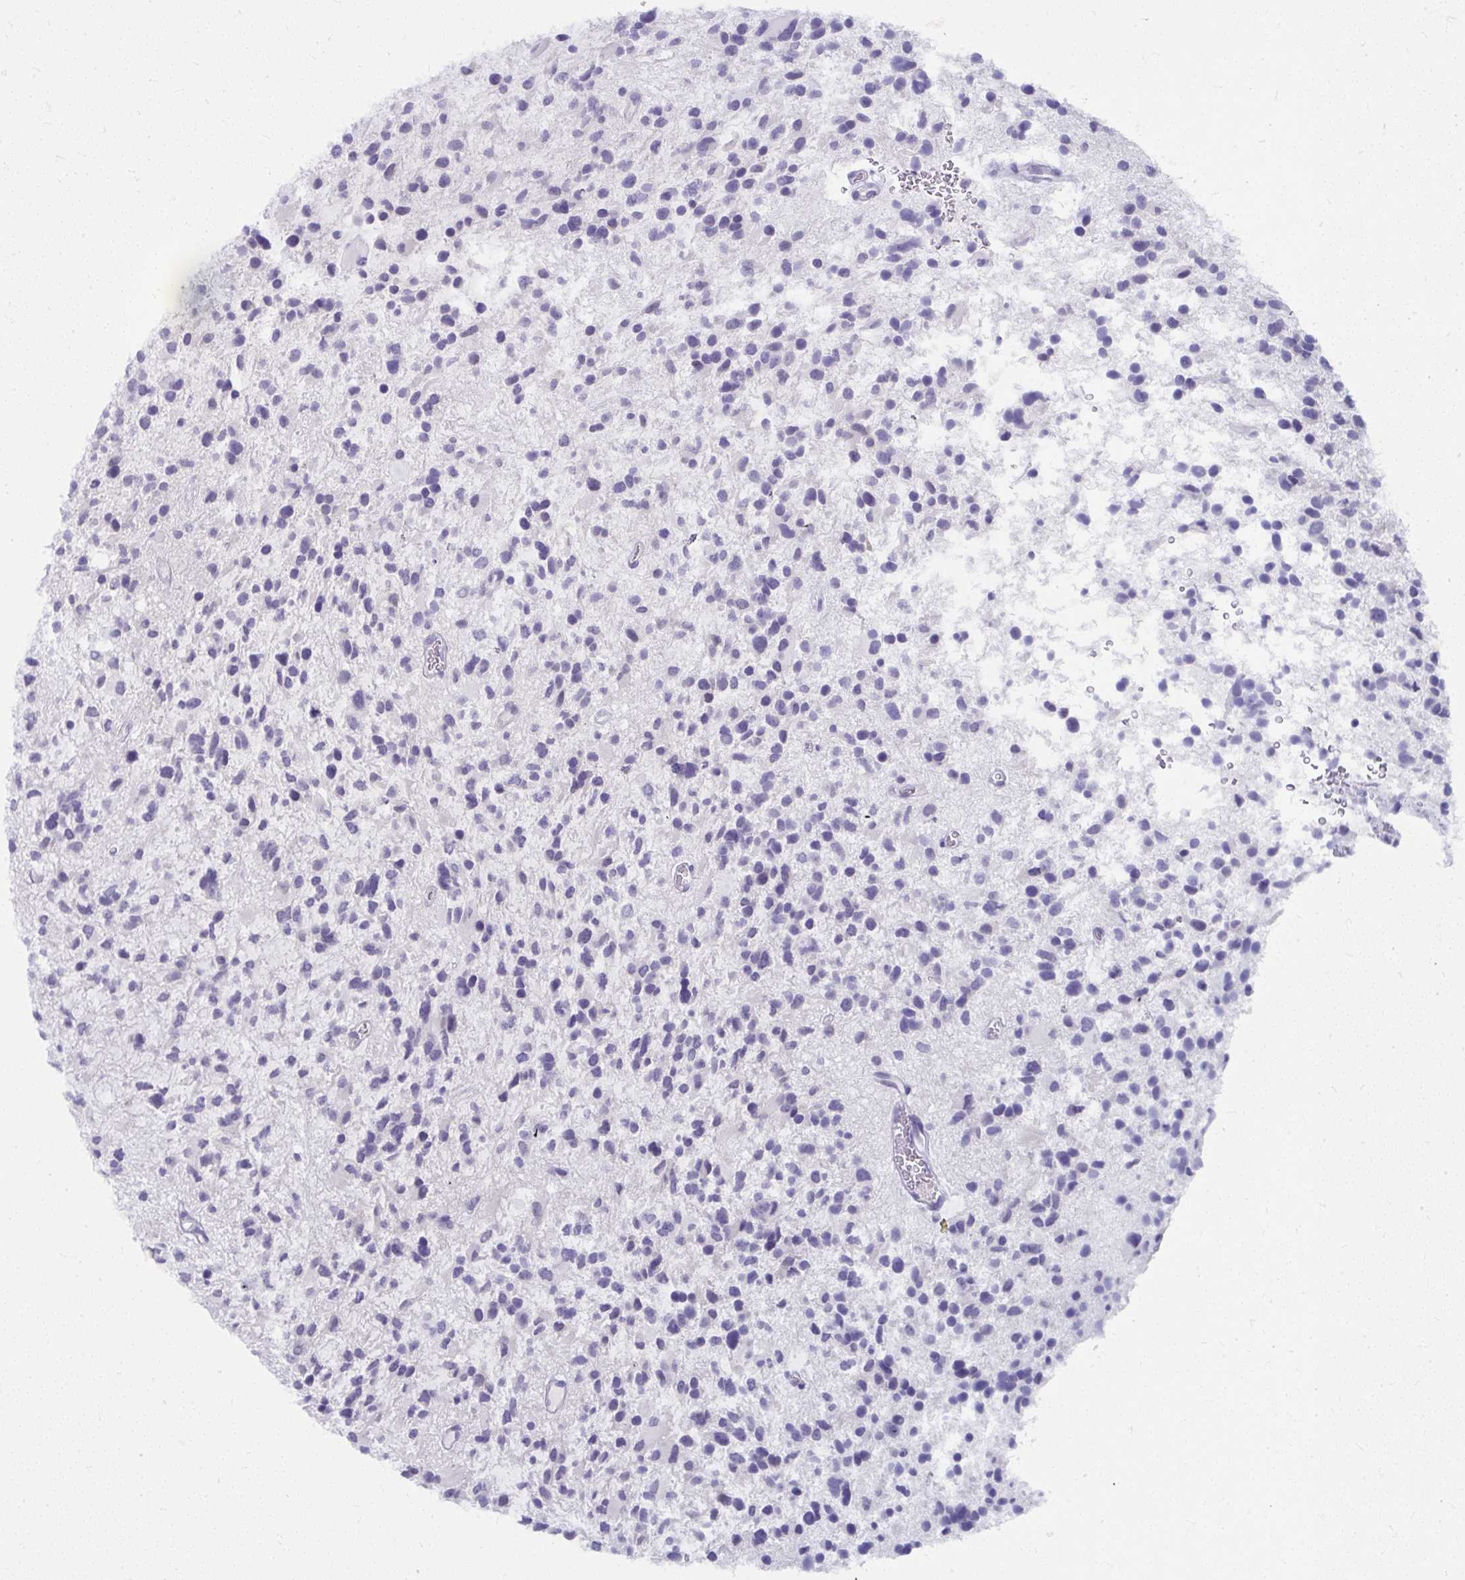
{"staining": {"intensity": "negative", "quantity": "none", "location": "none"}, "tissue": "glioma", "cell_type": "Tumor cells", "image_type": "cancer", "snomed": [{"axis": "morphology", "description": "Glioma, malignant, High grade"}, {"axis": "topography", "description": "Brain"}], "caption": "The photomicrograph shows no significant staining in tumor cells of malignant glioma (high-grade).", "gene": "UGT3A2", "patient": {"sex": "female", "age": 11}}